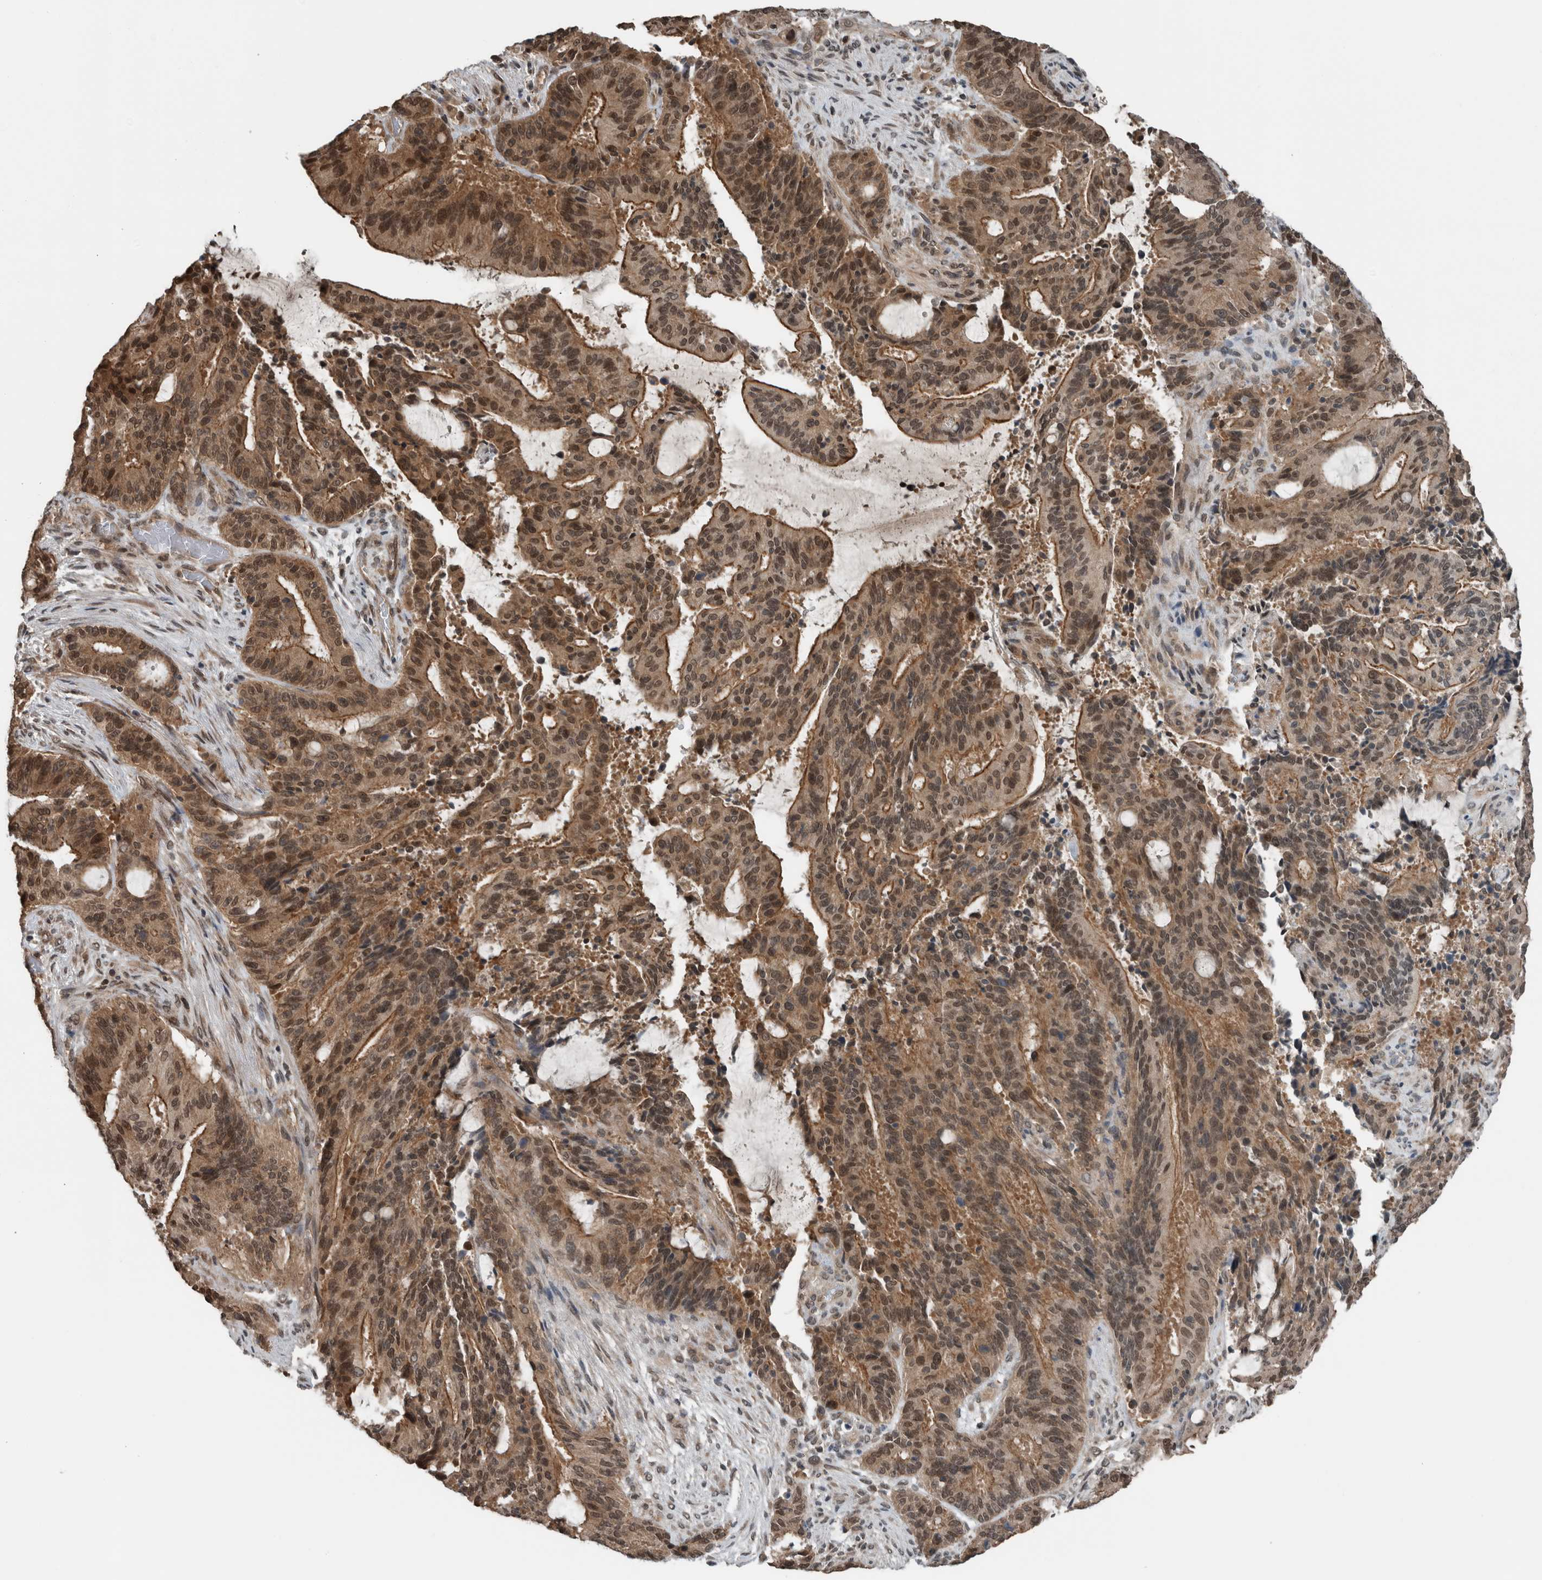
{"staining": {"intensity": "moderate", "quantity": ">75%", "location": "cytoplasmic/membranous,nuclear"}, "tissue": "liver cancer", "cell_type": "Tumor cells", "image_type": "cancer", "snomed": [{"axis": "morphology", "description": "Normal tissue, NOS"}, {"axis": "morphology", "description": "Cholangiocarcinoma"}, {"axis": "topography", "description": "Liver"}, {"axis": "topography", "description": "Peripheral nerve tissue"}], "caption": "Immunohistochemistry (IHC) staining of liver cancer (cholangiocarcinoma), which reveals medium levels of moderate cytoplasmic/membranous and nuclear staining in about >75% of tumor cells indicating moderate cytoplasmic/membranous and nuclear protein expression. The staining was performed using DAB (3,3'-diaminobenzidine) (brown) for protein detection and nuclei were counterstained in hematoxylin (blue).", "gene": "SPAG7", "patient": {"sex": "female", "age": 73}}